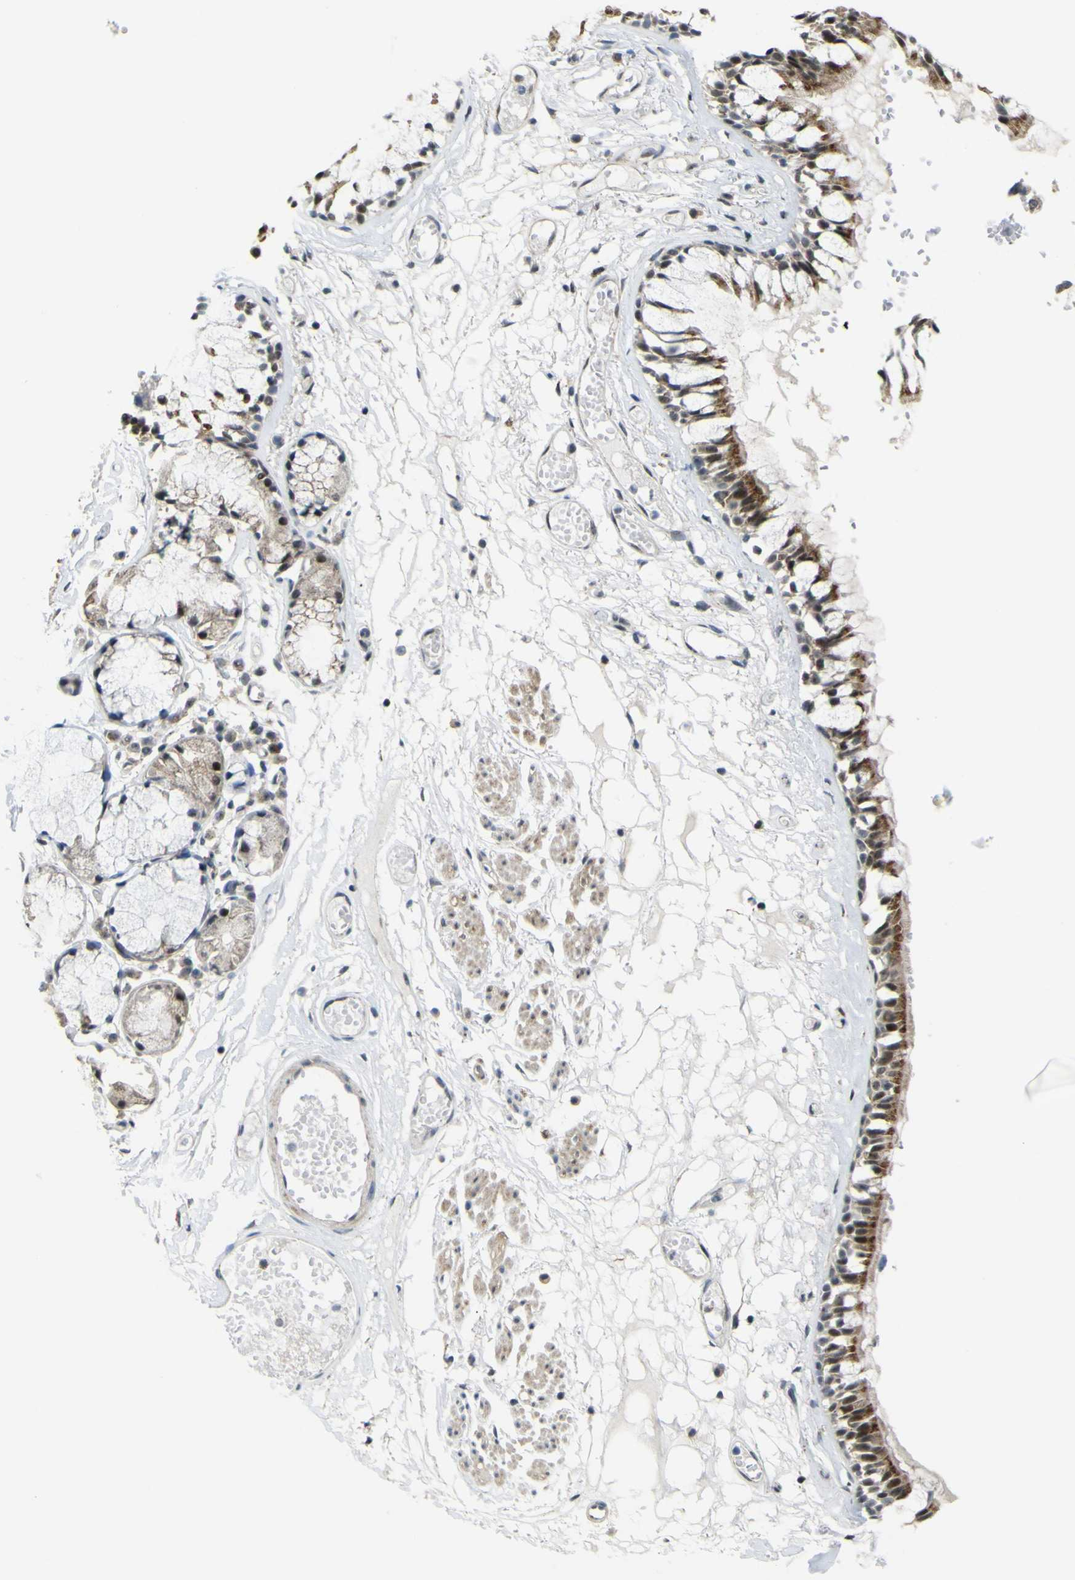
{"staining": {"intensity": "strong", "quantity": ">75%", "location": "cytoplasmic/membranous,nuclear"}, "tissue": "bronchus", "cell_type": "Respiratory epithelial cells", "image_type": "normal", "snomed": [{"axis": "morphology", "description": "Normal tissue, NOS"}, {"axis": "morphology", "description": "Inflammation, NOS"}, {"axis": "topography", "description": "Cartilage tissue"}, {"axis": "topography", "description": "Lung"}], "caption": "Brown immunohistochemical staining in benign human bronchus shows strong cytoplasmic/membranous,nuclear positivity in about >75% of respiratory epithelial cells.", "gene": "ACBD5", "patient": {"sex": "male", "age": 71}}